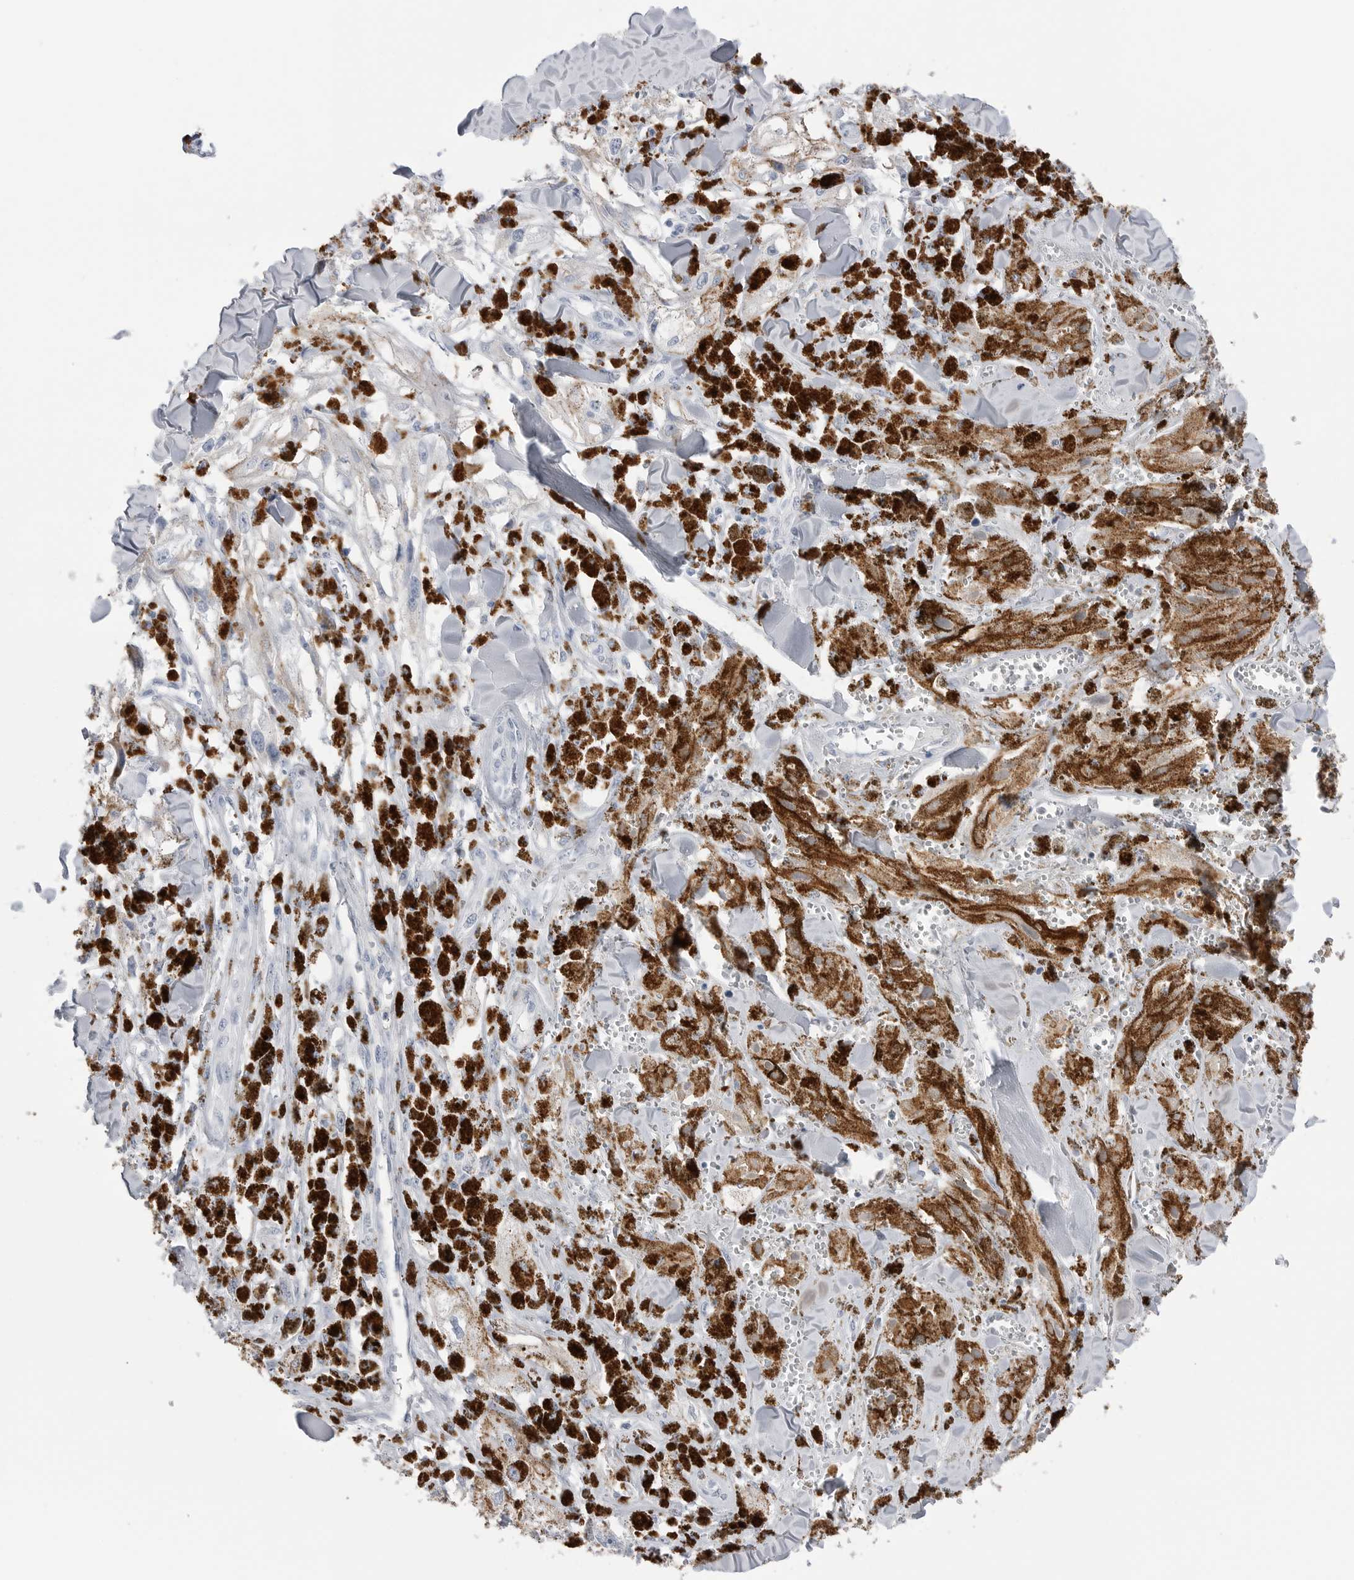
{"staining": {"intensity": "negative", "quantity": "none", "location": "none"}, "tissue": "melanoma", "cell_type": "Tumor cells", "image_type": "cancer", "snomed": [{"axis": "morphology", "description": "Malignant melanoma, NOS"}, {"axis": "topography", "description": "Skin"}], "caption": "High magnification brightfield microscopy of malignant melanoma stained with DAB (3,3'-diaminobenzidine) (brown) and counterstained with hematoxylin (blue): tumor cells show no significant expression.", "gene": "ABHD12", "patient": {"sex": "male", "age": 88}}